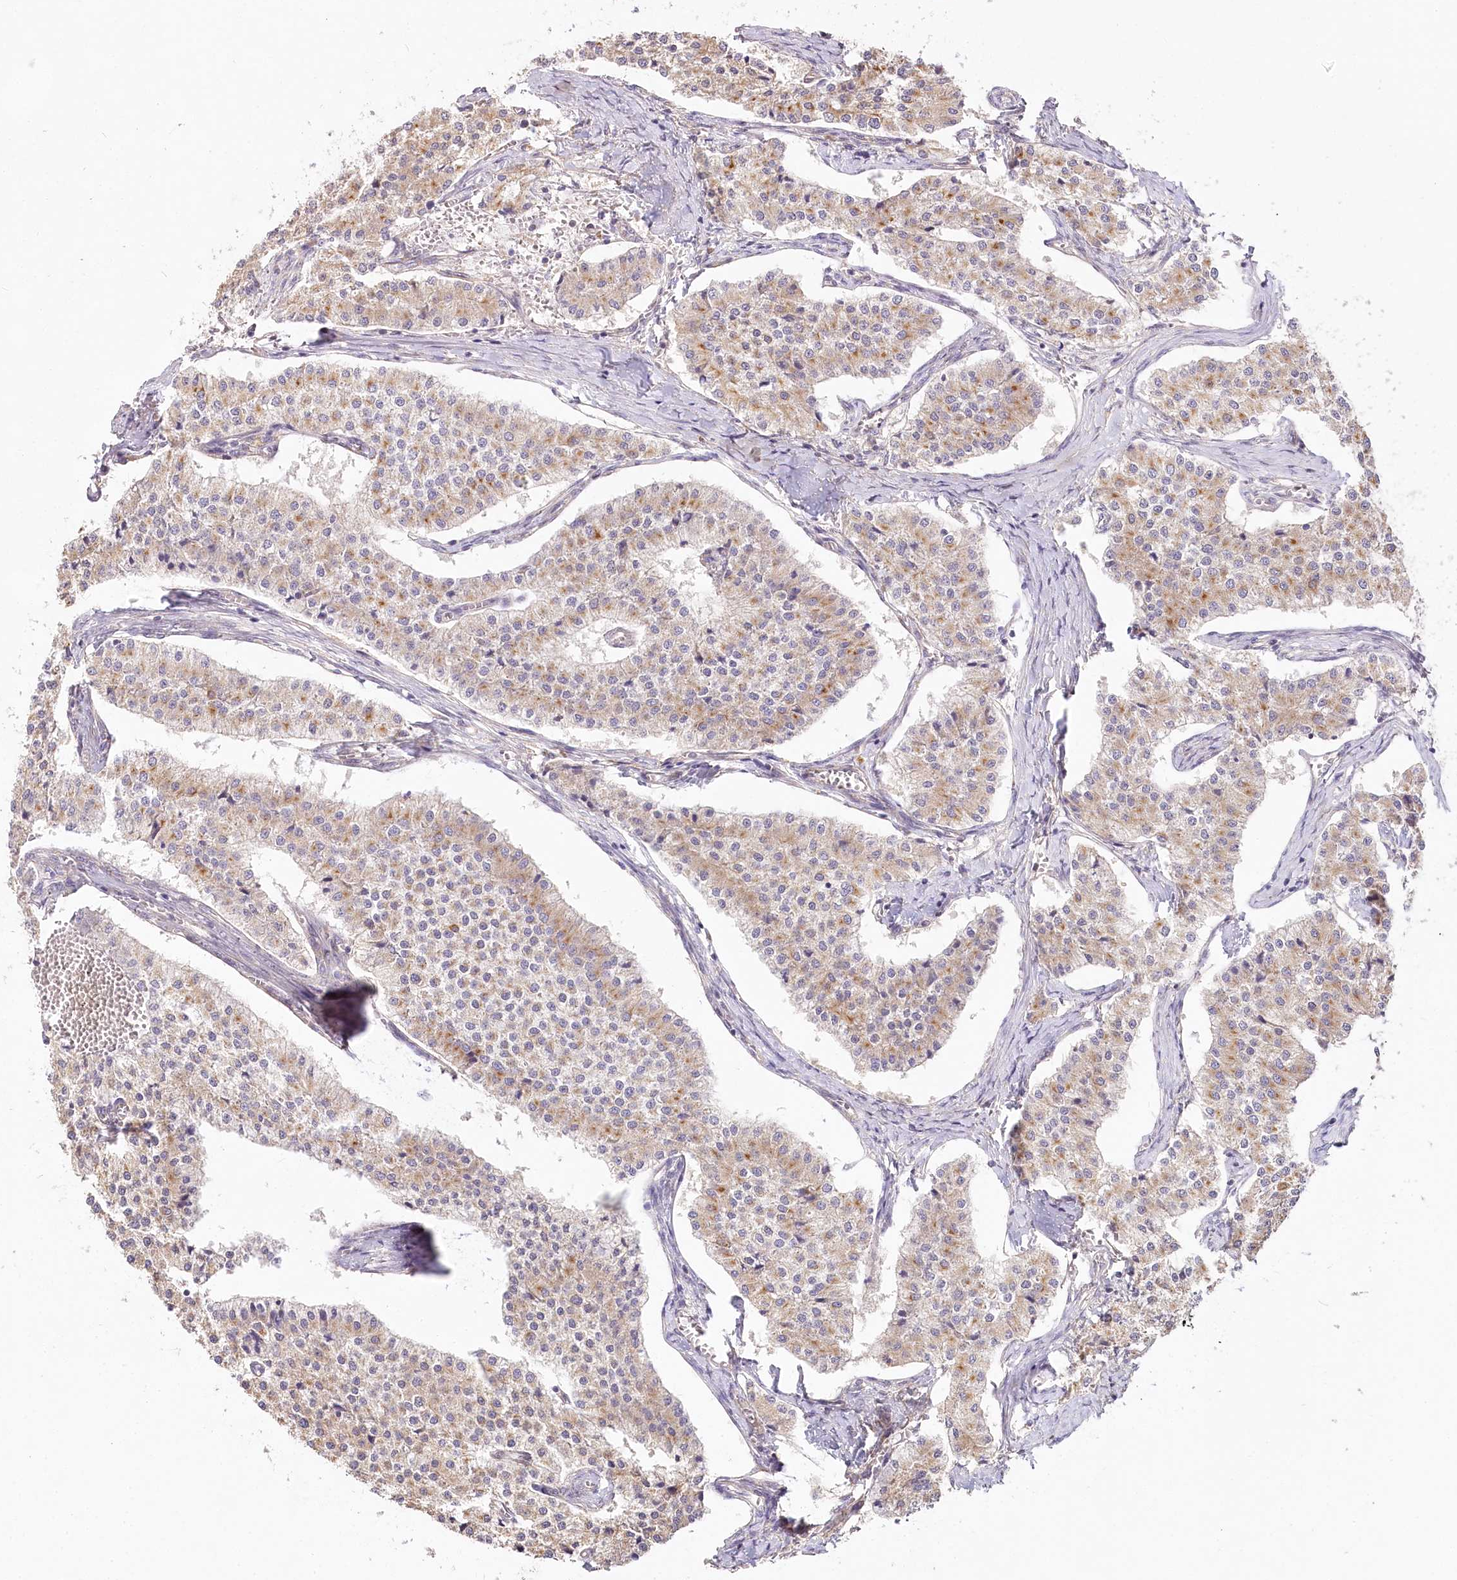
{"staining": {"intensity": "weak", "quantity": "25%-75%", "location": "cytoplasmic/membranous"}, "tissue": "carcinoid", "cell_type": "Tumor cells", "image_type": "cancer", "snomed": [{"axis": "morphology", "description": "Carcinoid, malignant, NOS"}, {"axis": "topography", "description": "Colon"}], "caption": "Immunohistochemistry (IHC) micrograph of neoplastic tissue: human carcinoid (malignant) stained using IHC exhibits low levels of weak protein expression localized specifically in the cytoplasmic/membranous of tumor cells, appearing as a cytoplasmic/membranous brown color.", "gene": "PYROXD1", "patient": {"sex": "female", "age": 52}}